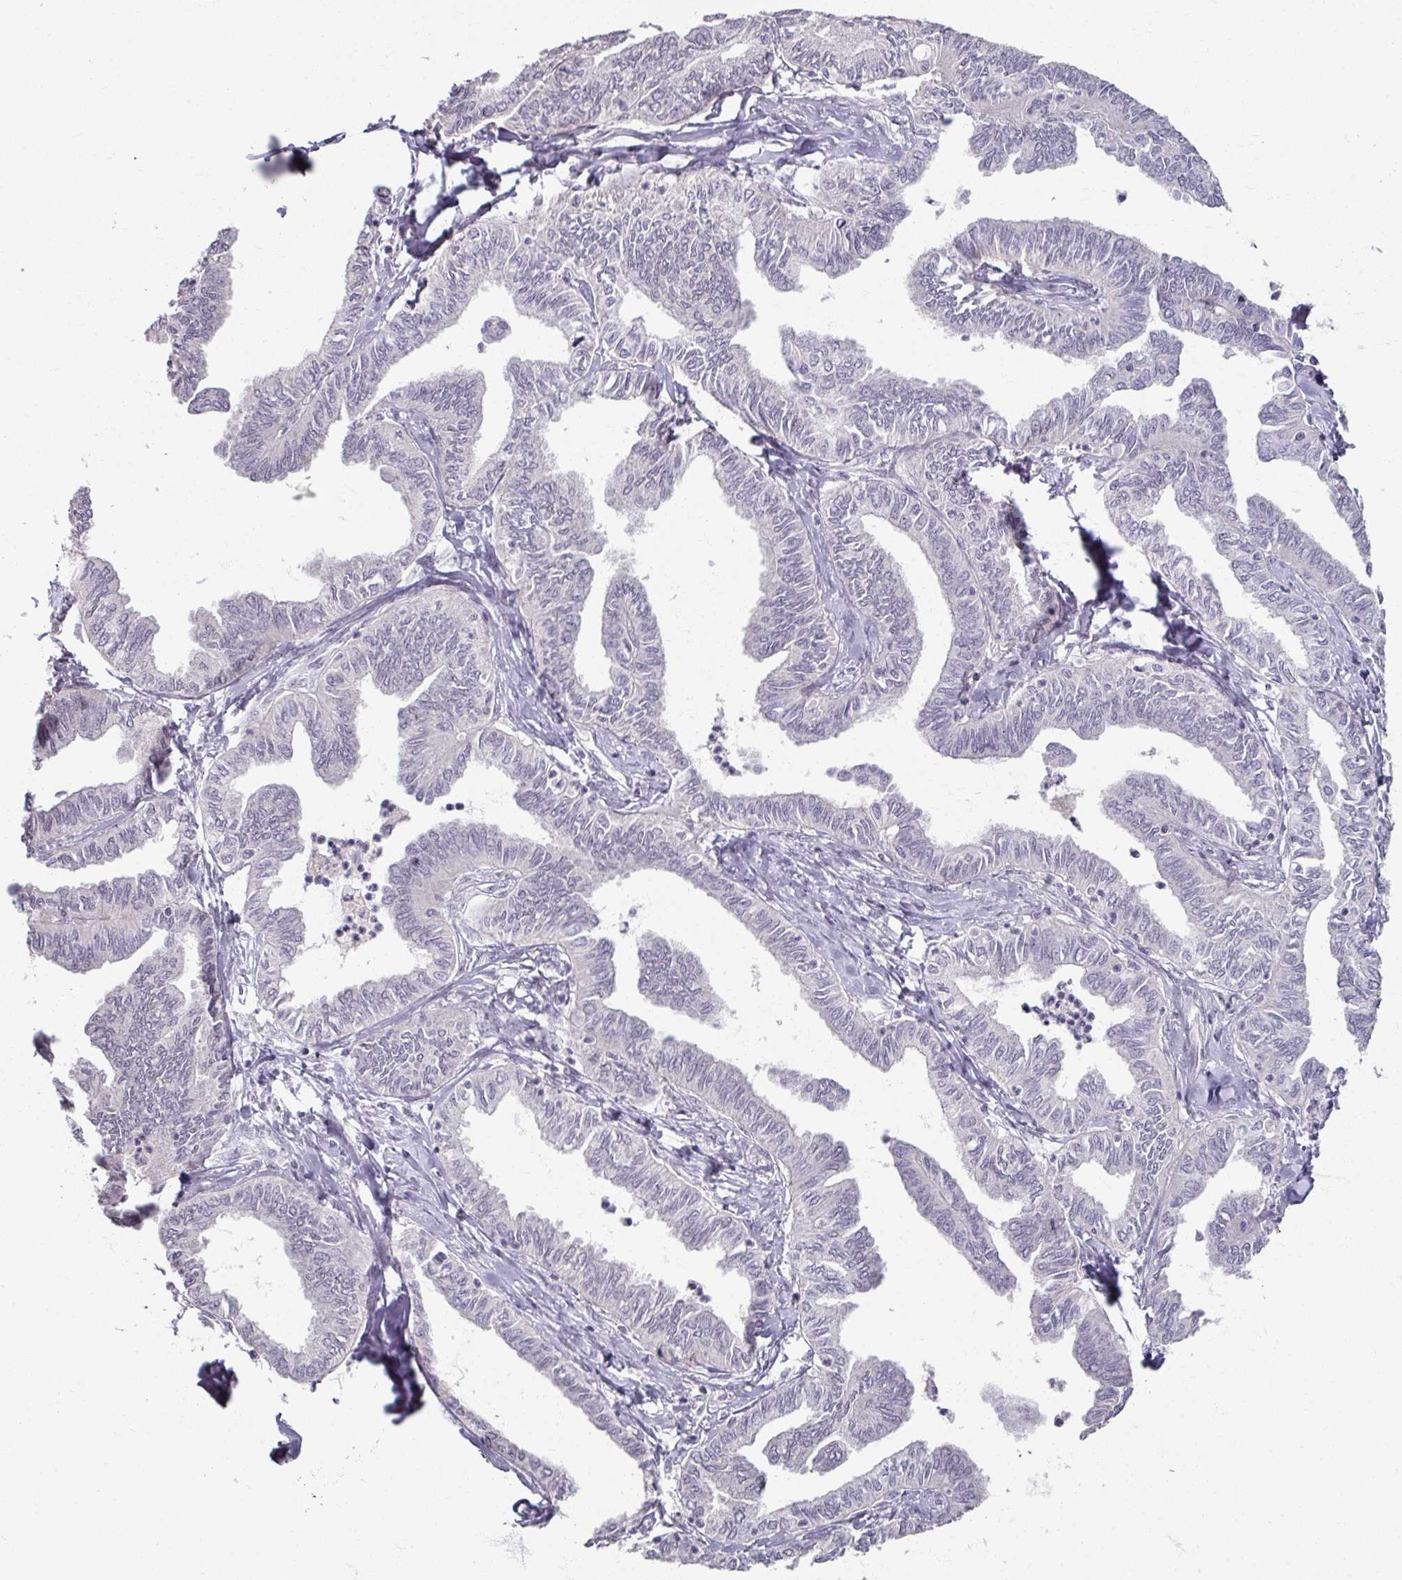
{"staining": {"intensity": "negative", "quantity": "none", "location": "none"}, "tissue": "ovarian cancer", "cell_type": "Tumor cells", "image_type": "cancer", "snomed": [{"axis": "morphology", "description": "Carcinoma, endometroid"}, {"axis": "topography", "description": "Ovary"}], "caption": "High power microscopy photomicrograph of an immunohistochemistry (IHC) micrograph of ovarian cancer (endometroid carcinoma), revealing no significant positivity in tumor cells.", "gene": "SOX11", "patient": {"sex": "female", "age": 70}}